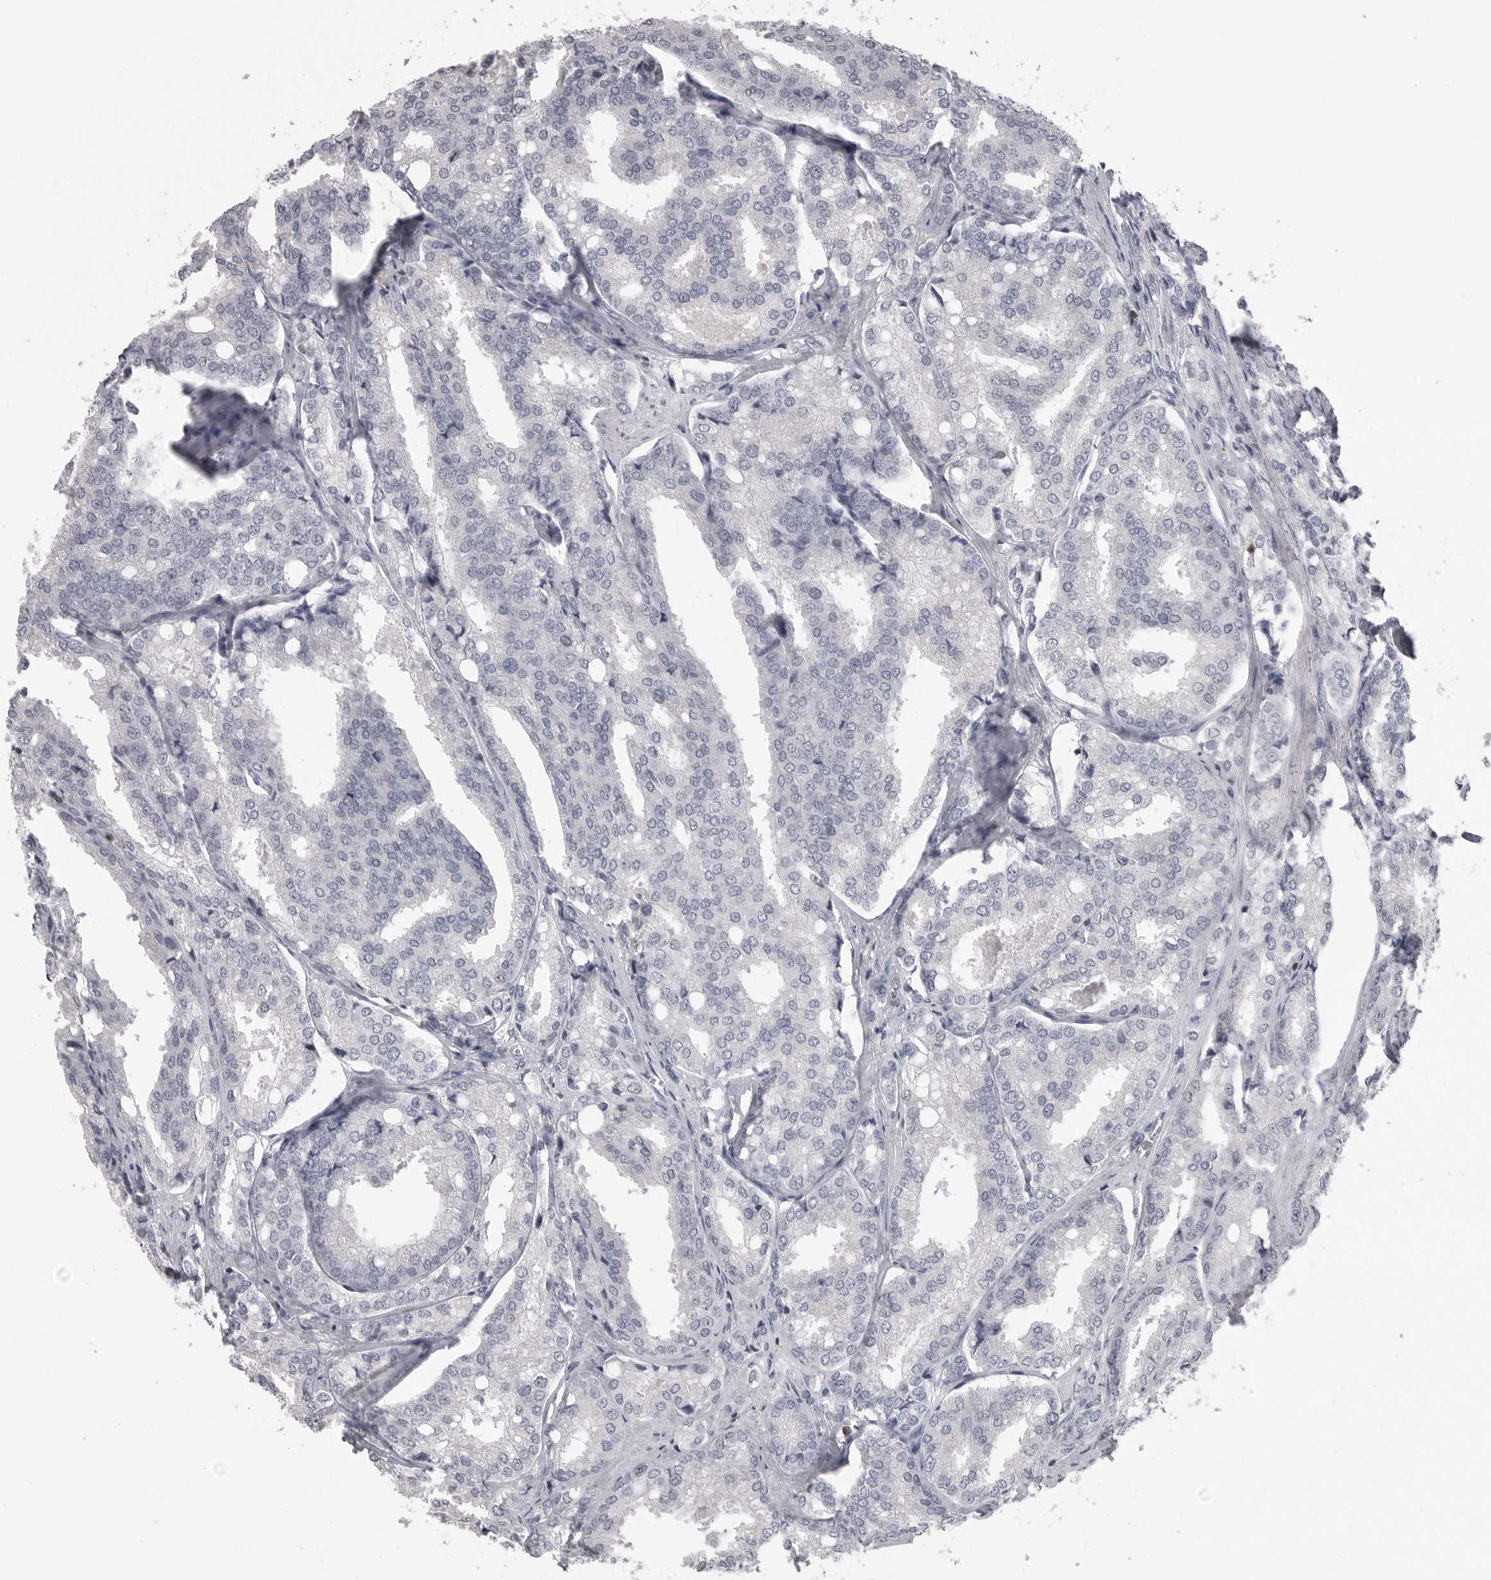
{"staining": {"intensity": "negative", "quantity": "none", "location": "none"}, "tissue": "prostate cancer", "cell_type": "Tumor cells", "image_type": "cancer", "snomed": [{"axis": "morphology", "description": "Adenocarcinoma, High grade"}, {"axis": "topography", "description": "Prostate"}], "caption": "Micrograph shows no protein expression in tumor cells of adenocarcinoma (high-grade) (prostate) tissue. (DAB immunohistochemistry (IHC) with hematoxylin counter stain).", "gene": "ITGAL", "patient": {"sex": "male", "age": 50}}